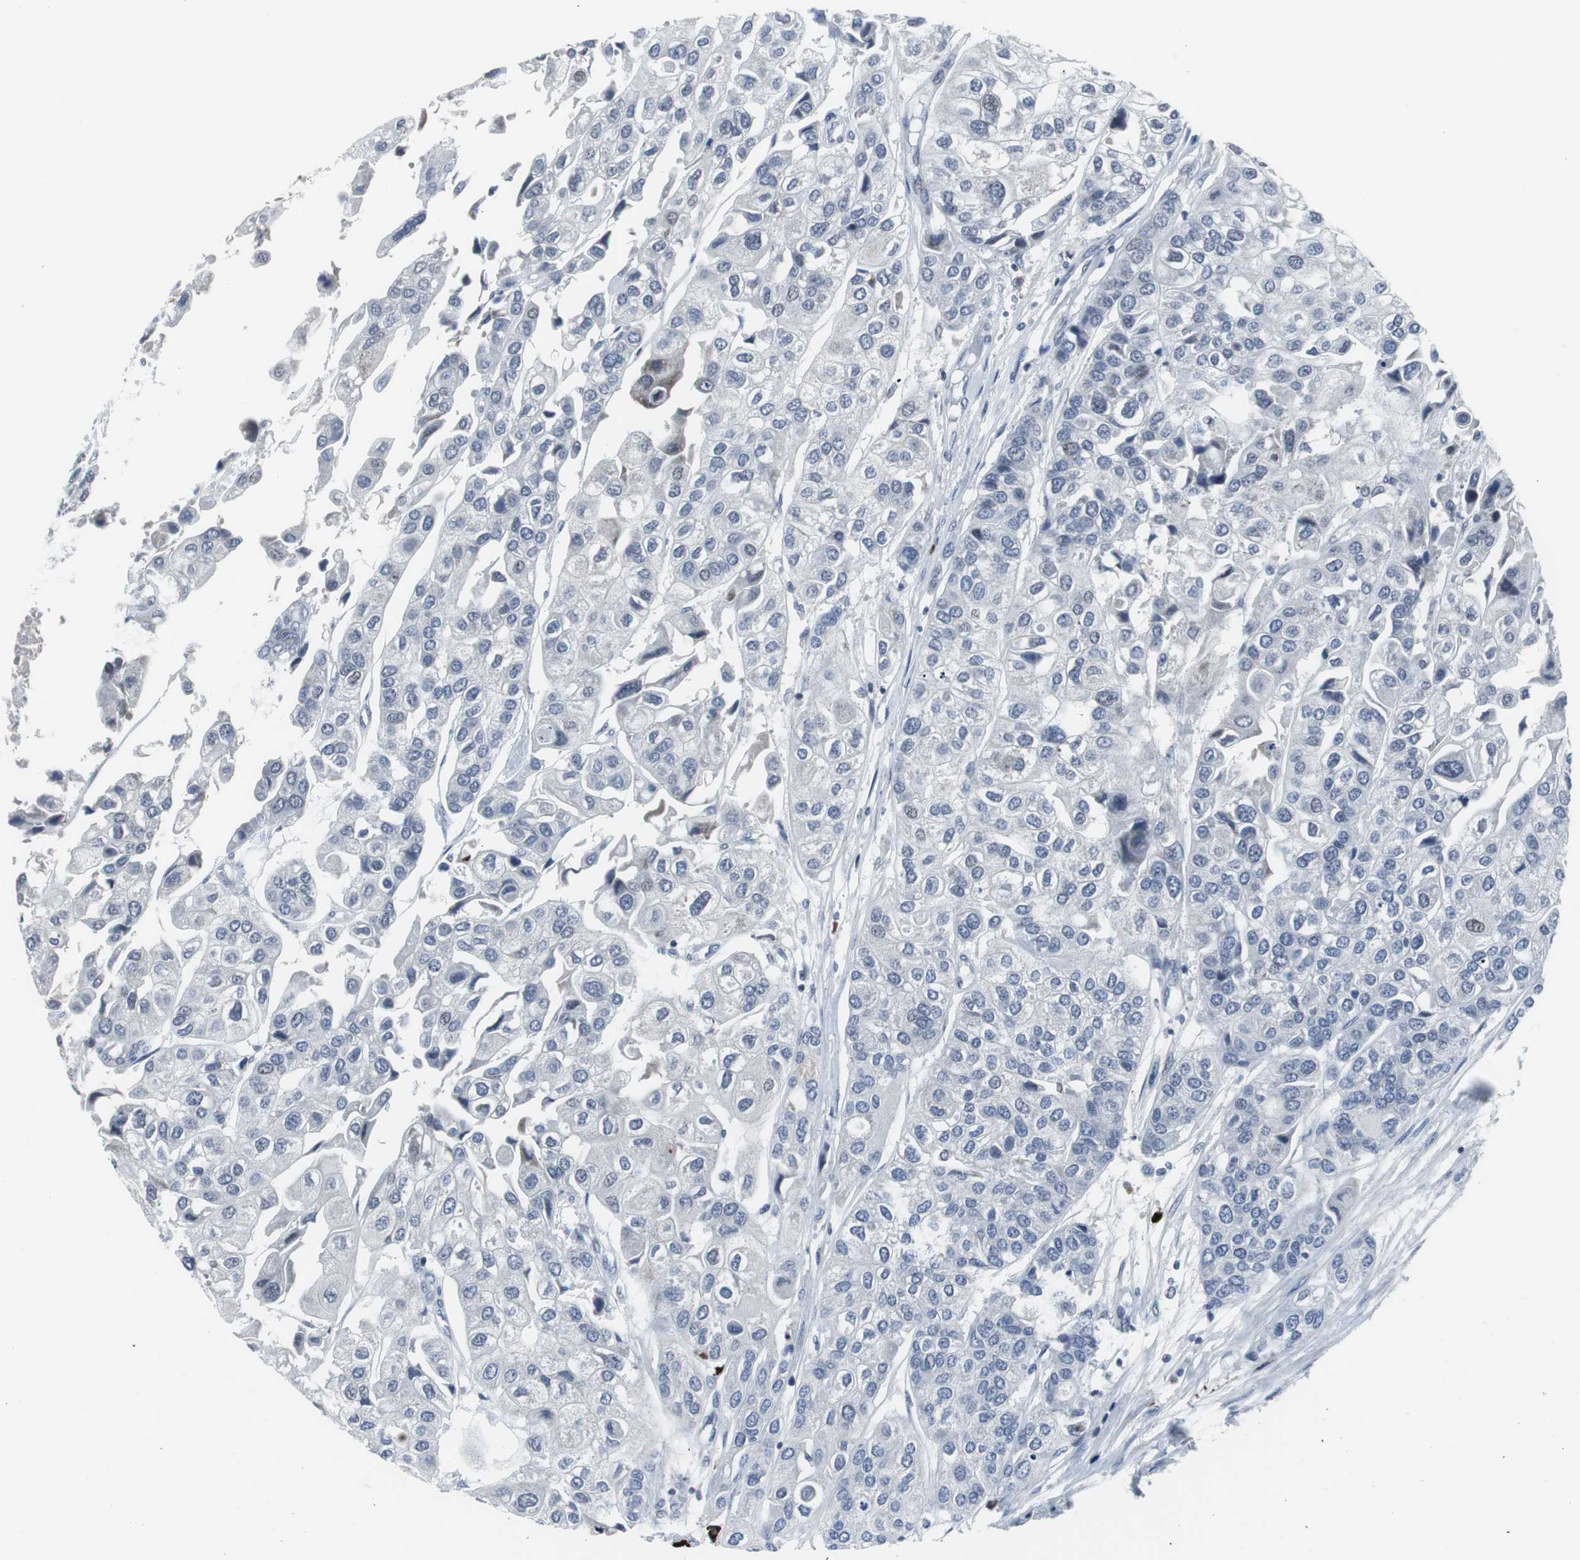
{"staining": {"intensity": "moderate", "quantity": "25%-75%", "location": "nuclear"}, "tissue": "urothelial cancer", "cell_type": "Tumor cells", "image_type": "cancer", "snomed": [{"axis": "morphology", "description": "Urothelial carcinoma, High grade"}, {"axis": "topography", "description": "Urinary bladder"}], "caption": "This histopathology image shows immunohistochemistry staining of human urothelial cancer, with medium moderate nuclear positivity in about 25%-75% of tumor cells.", "gene": "DOK1", "patient": {"sex": "female", "age": 64}}